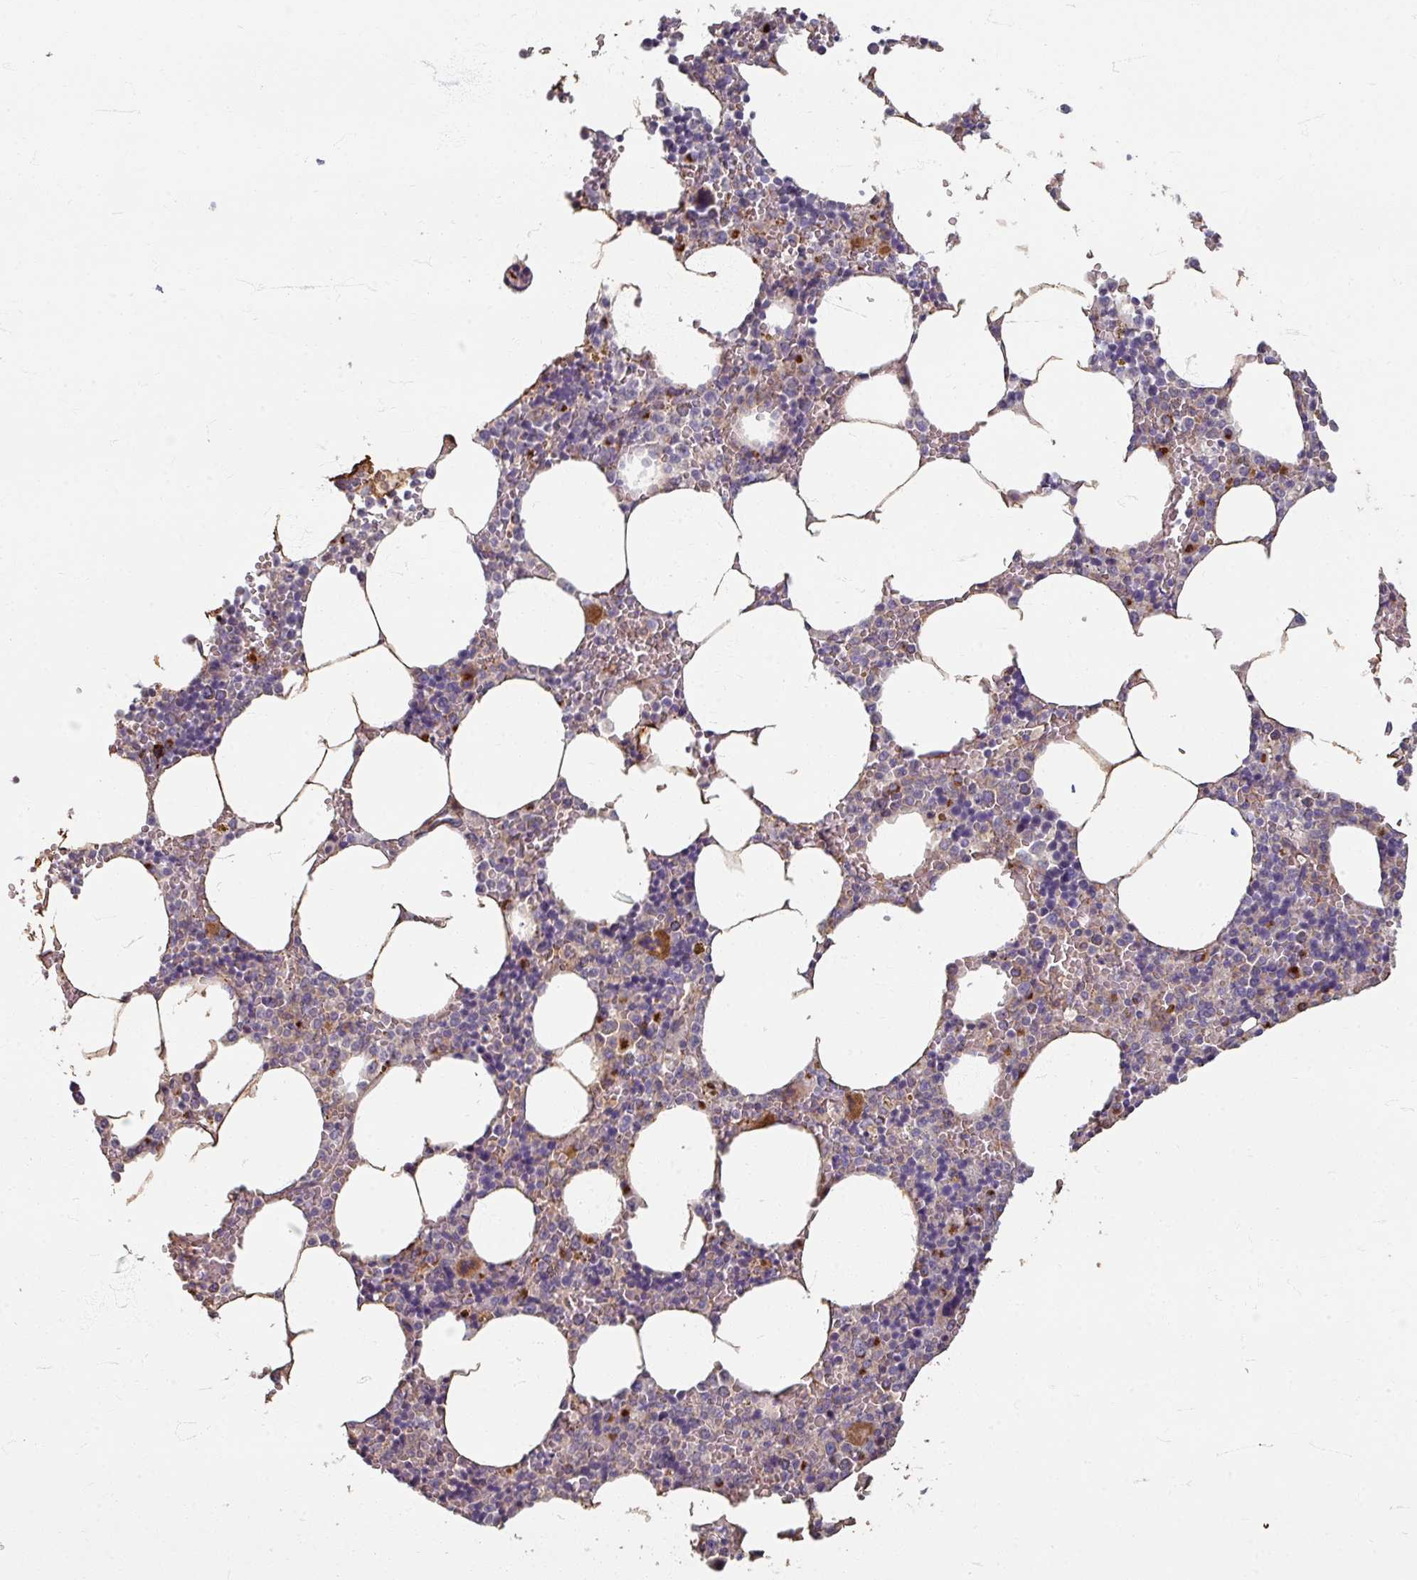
{"staining": {"intensity": "moderate", "quantity": "<25%", "location": "cytoplasmic/membranous"}, "tissue": "bone marrow", "cell_type": "Hematopoietic cells", "image_type": "normal", "snomed": [{"axis": "morphology", "description": "Normal tissue, NOS"}, {"axis": "topography", "description": "Bone marrow"}], "caption": "Bone marrow stained with immunohistochemistry (IHC) reveals moderate cytoplasmic/membranous expression in about <25% of hematopoietic cells.", "gene": "GABARAPL1", "patient": {"sex": "male", "age": 70}}